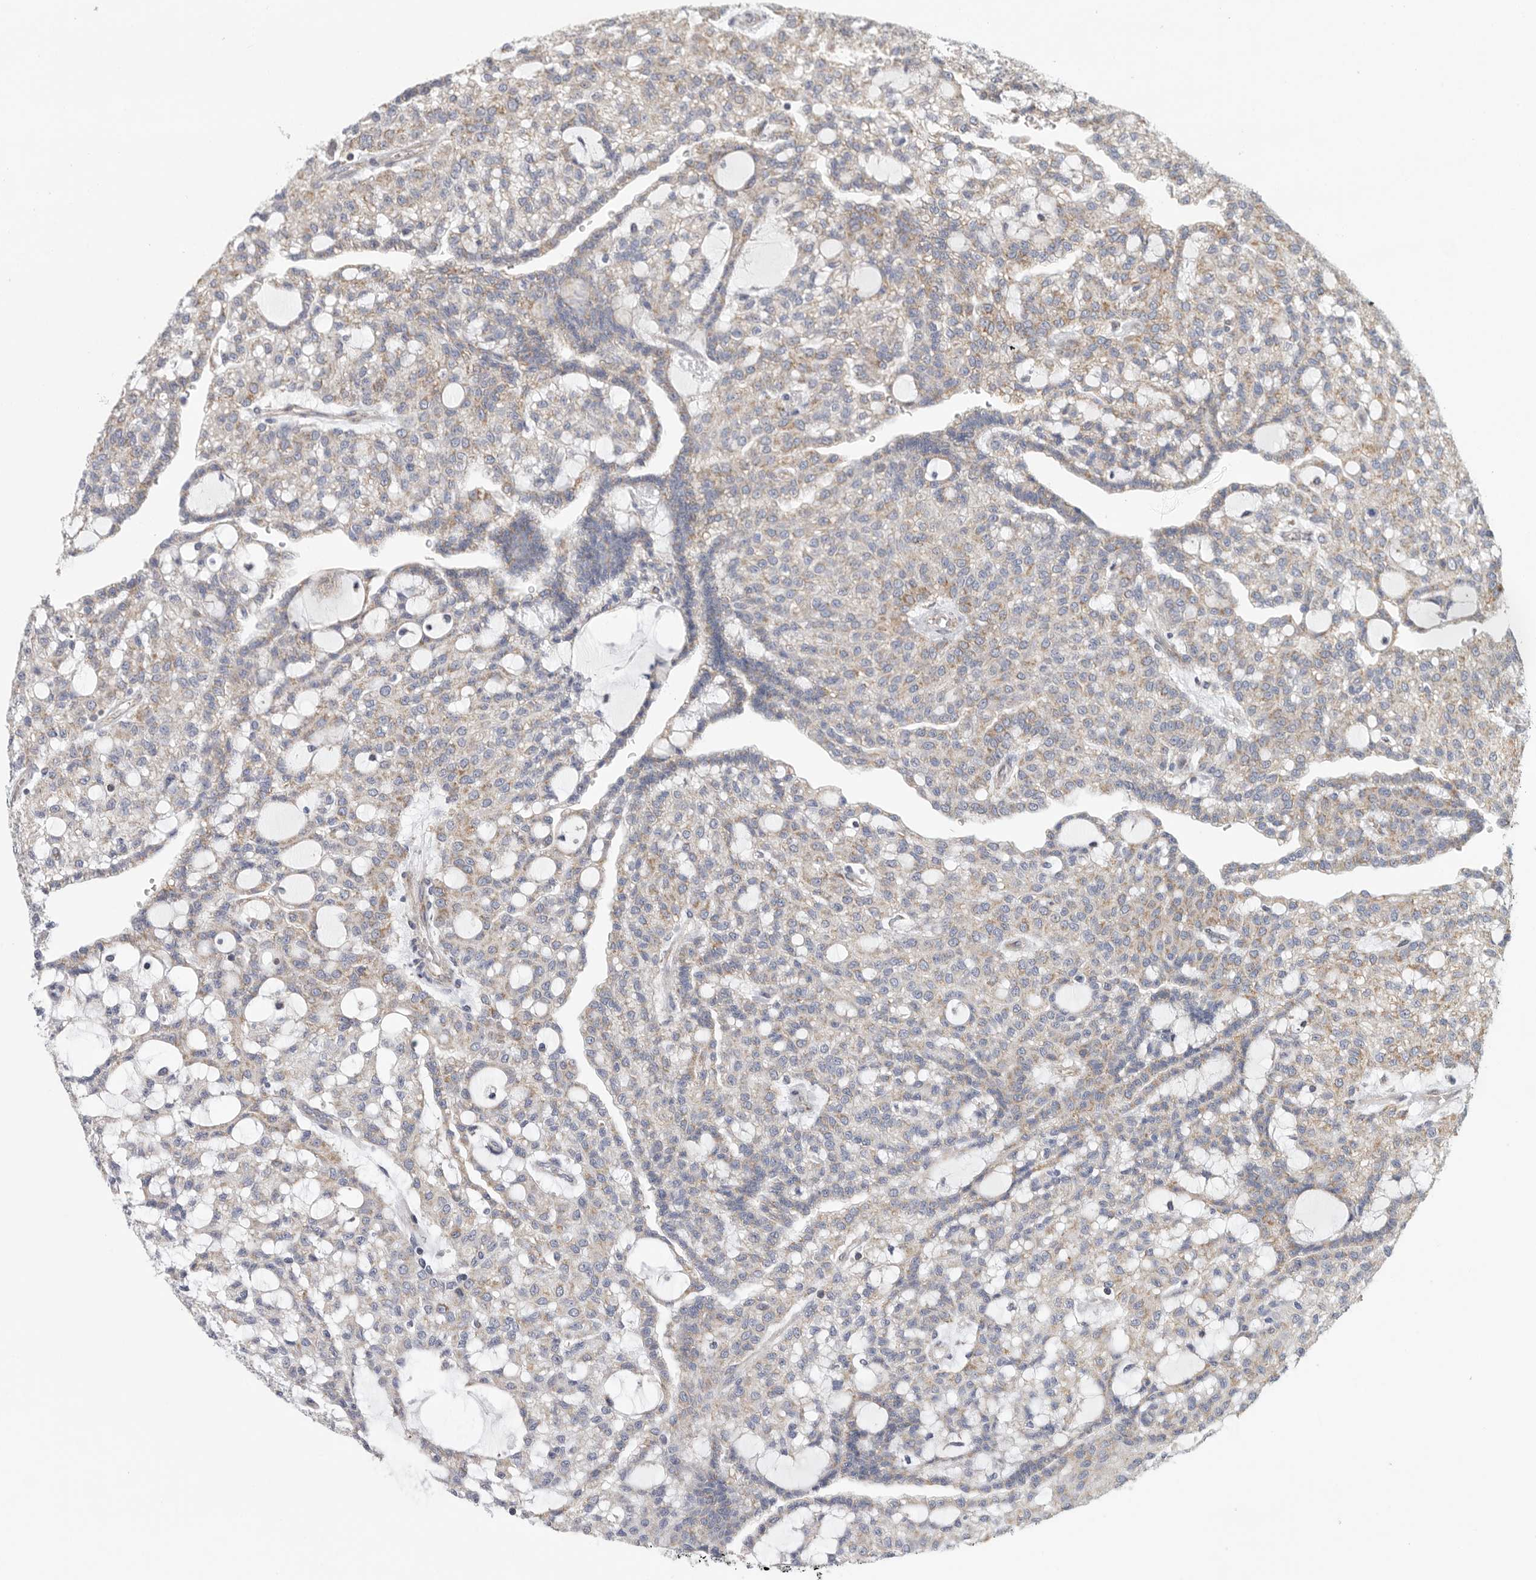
{"staining": {"intensity": "weak", "quantity": "25%-75%", "location": "cytoplasmic/membranous"}, "tissue": "renal cancer", "cell_type": "Tumor cells", "image_type": "cancer", "snomed": [{"axis": "morphology", "description": "Adenocarcinoma, NOS"}, {"axis": "topography", "description": "Kidney"}], "caption": "Tumor cells show low levels of weak cytoplasmic/membranous expression in about 25%-75% of cells in renal cancer (adenocarcinoma). (DAB (3,3'-diaminobenzidine) = brown stain, brightfield microscopy at high magnification).", "gene": "FKBP8", "patient": {"sex": "male", "age": 63}}